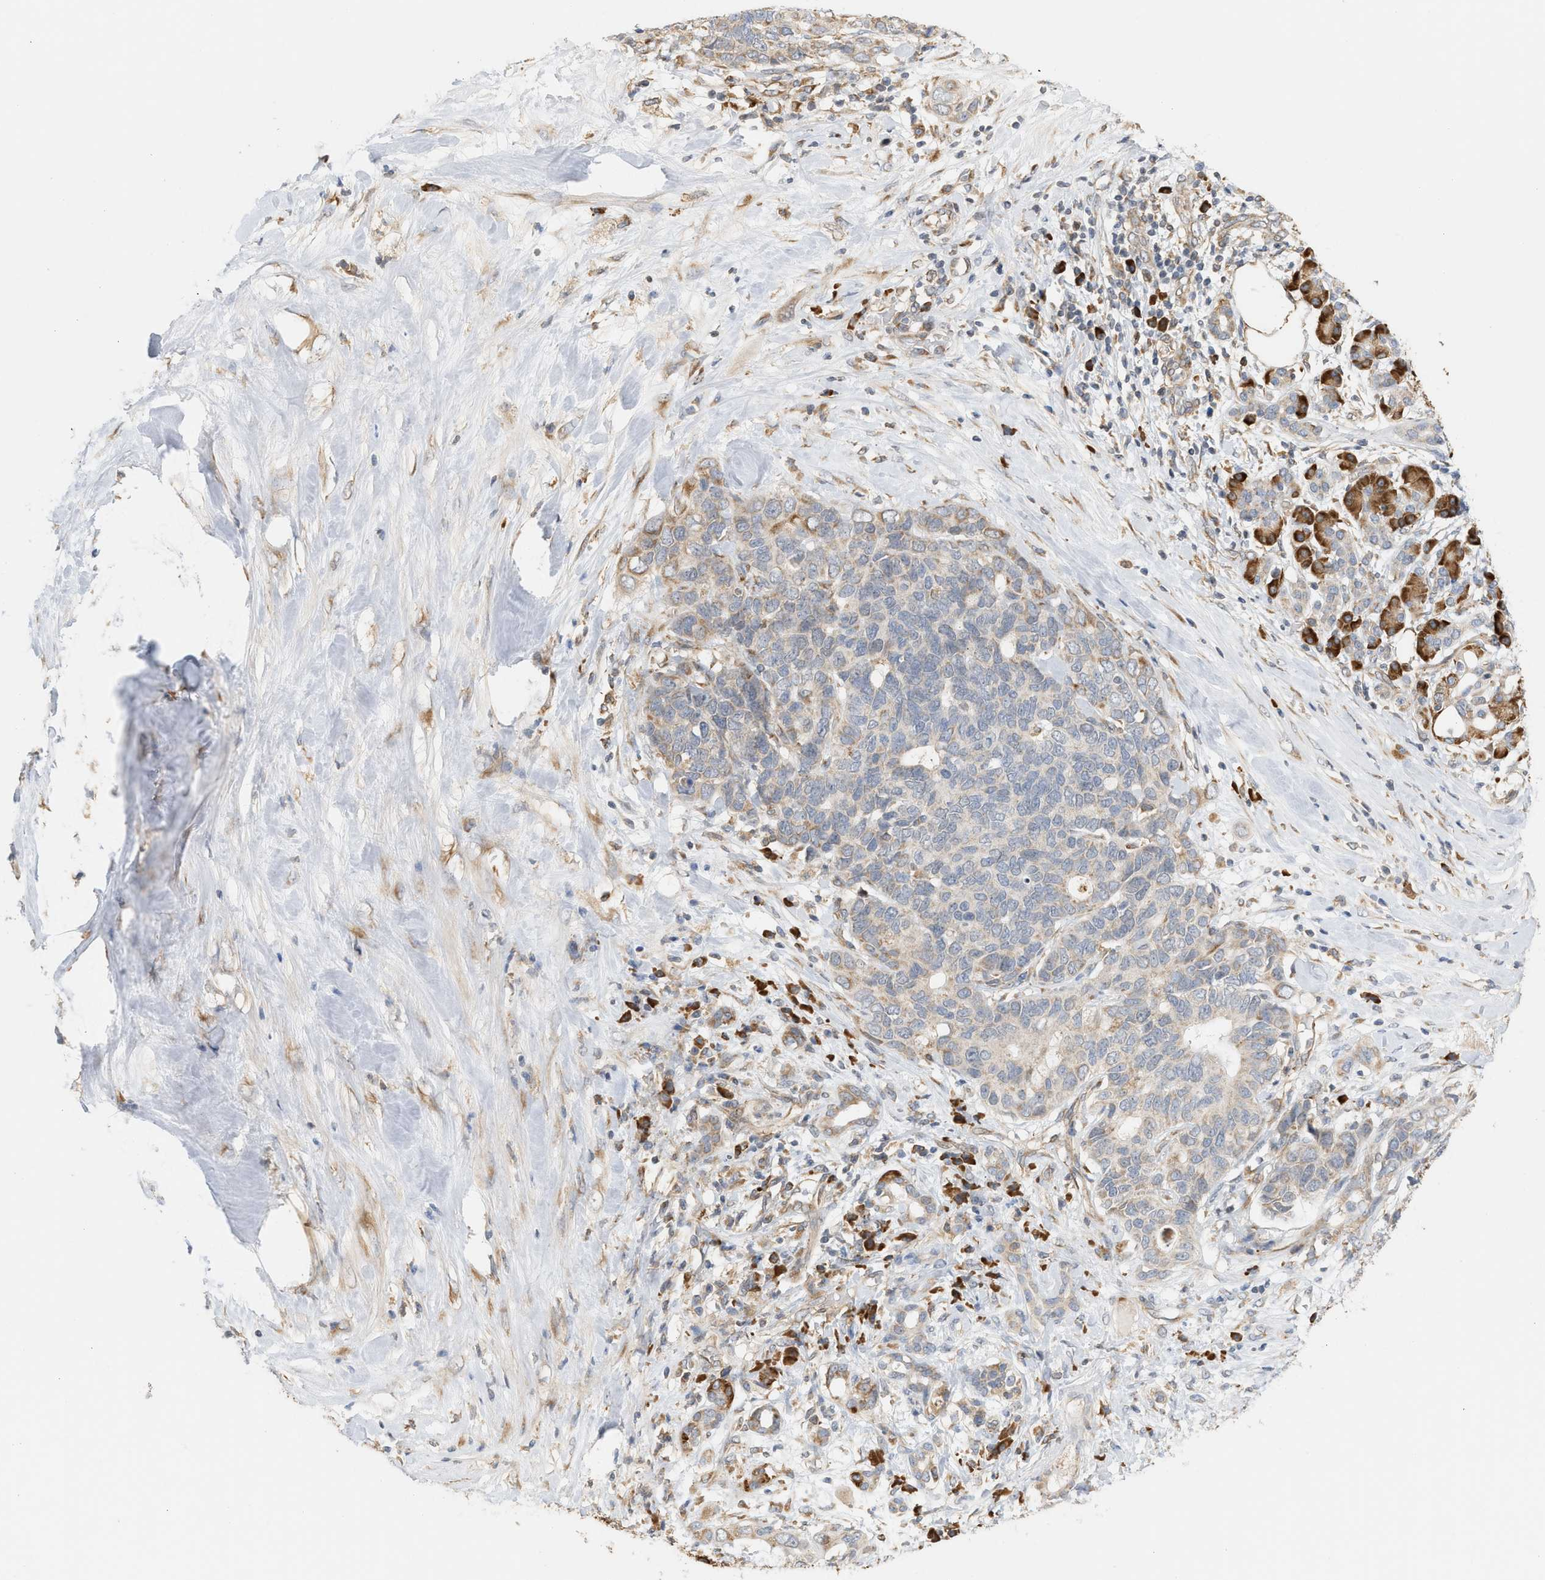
{"staining": {"intensity": "weak", "quantity": ">75%", "location": "cytoplasmic/membranous"}, "tissue": "pancreatic cancer", "cell_type": "Tumor cells", "image_type": "cancer", "snomed": [{"axis": "morphology", "description": "Adenocarcinoma, NOS"}, {"axis": "topography", "description": "Pancreas"}], "caption": "A histopathology image of pancreatic cancer stained for a protein demonstrates weak cytoplasmic/membranous brown staining in tumor cells.", "gene": "SVOP", "patient": {"sex": "female", "age": 56}}